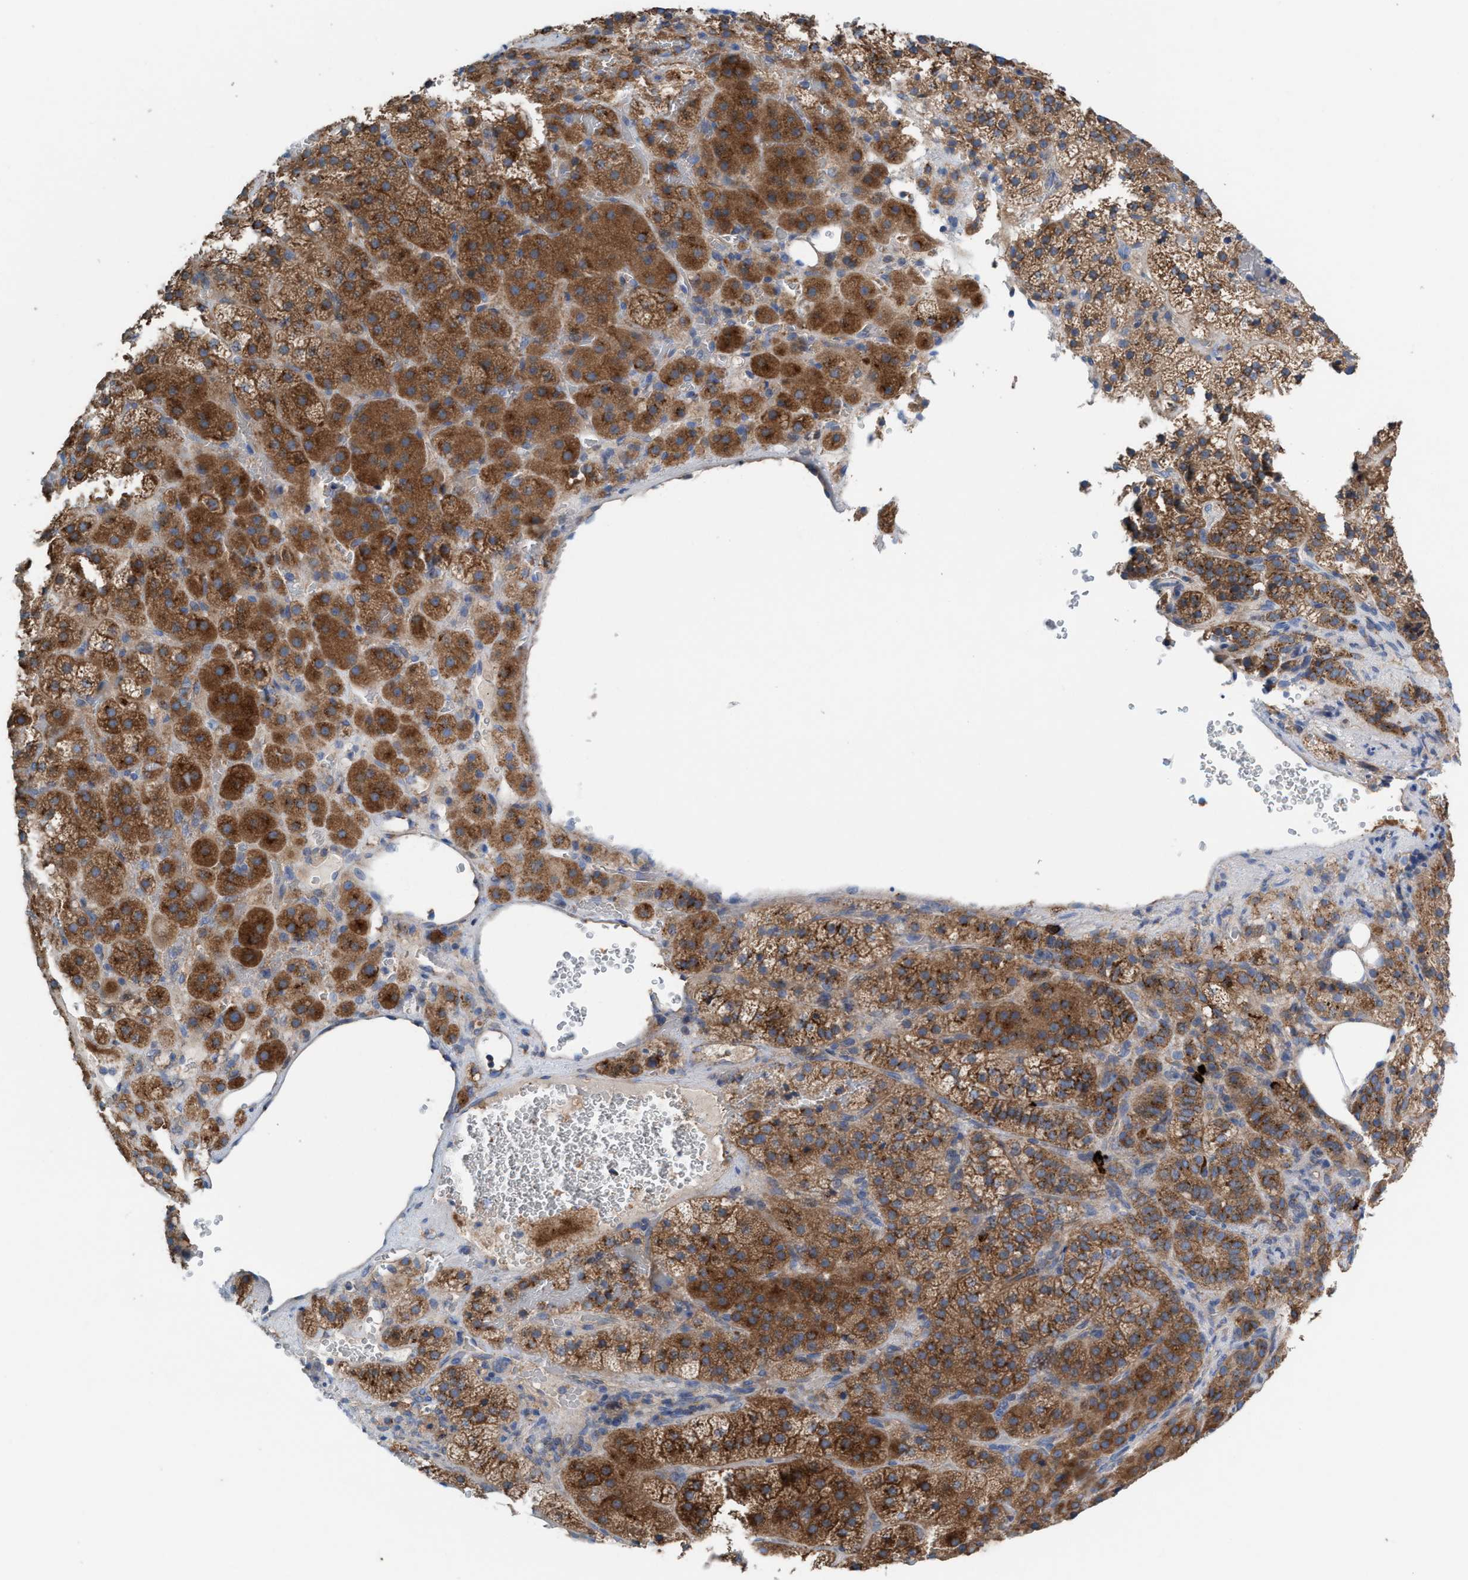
{"staining": {"intensity": "moderate", "quantity": ">75%", "location": "cytoplasmic/membranous"}, "tissue": "adrenal gland", "cell_type": "Glandular cells", "image_type": "normal", "snomed": [{"axis": "morphology", "description": "Normal tissue, NOS"}, {"axis": "topography", "description": "Adrenal gland"}], "caption": "Immunohistochemistry (IHC) (DAB) staining of benign adrenal gland demonstrates moderate cytoplasmic/membranous protein positivity in about >75% of glandular cells.", "gene": "NYAP1", "patient": {"sex": "female", "age": 59}}